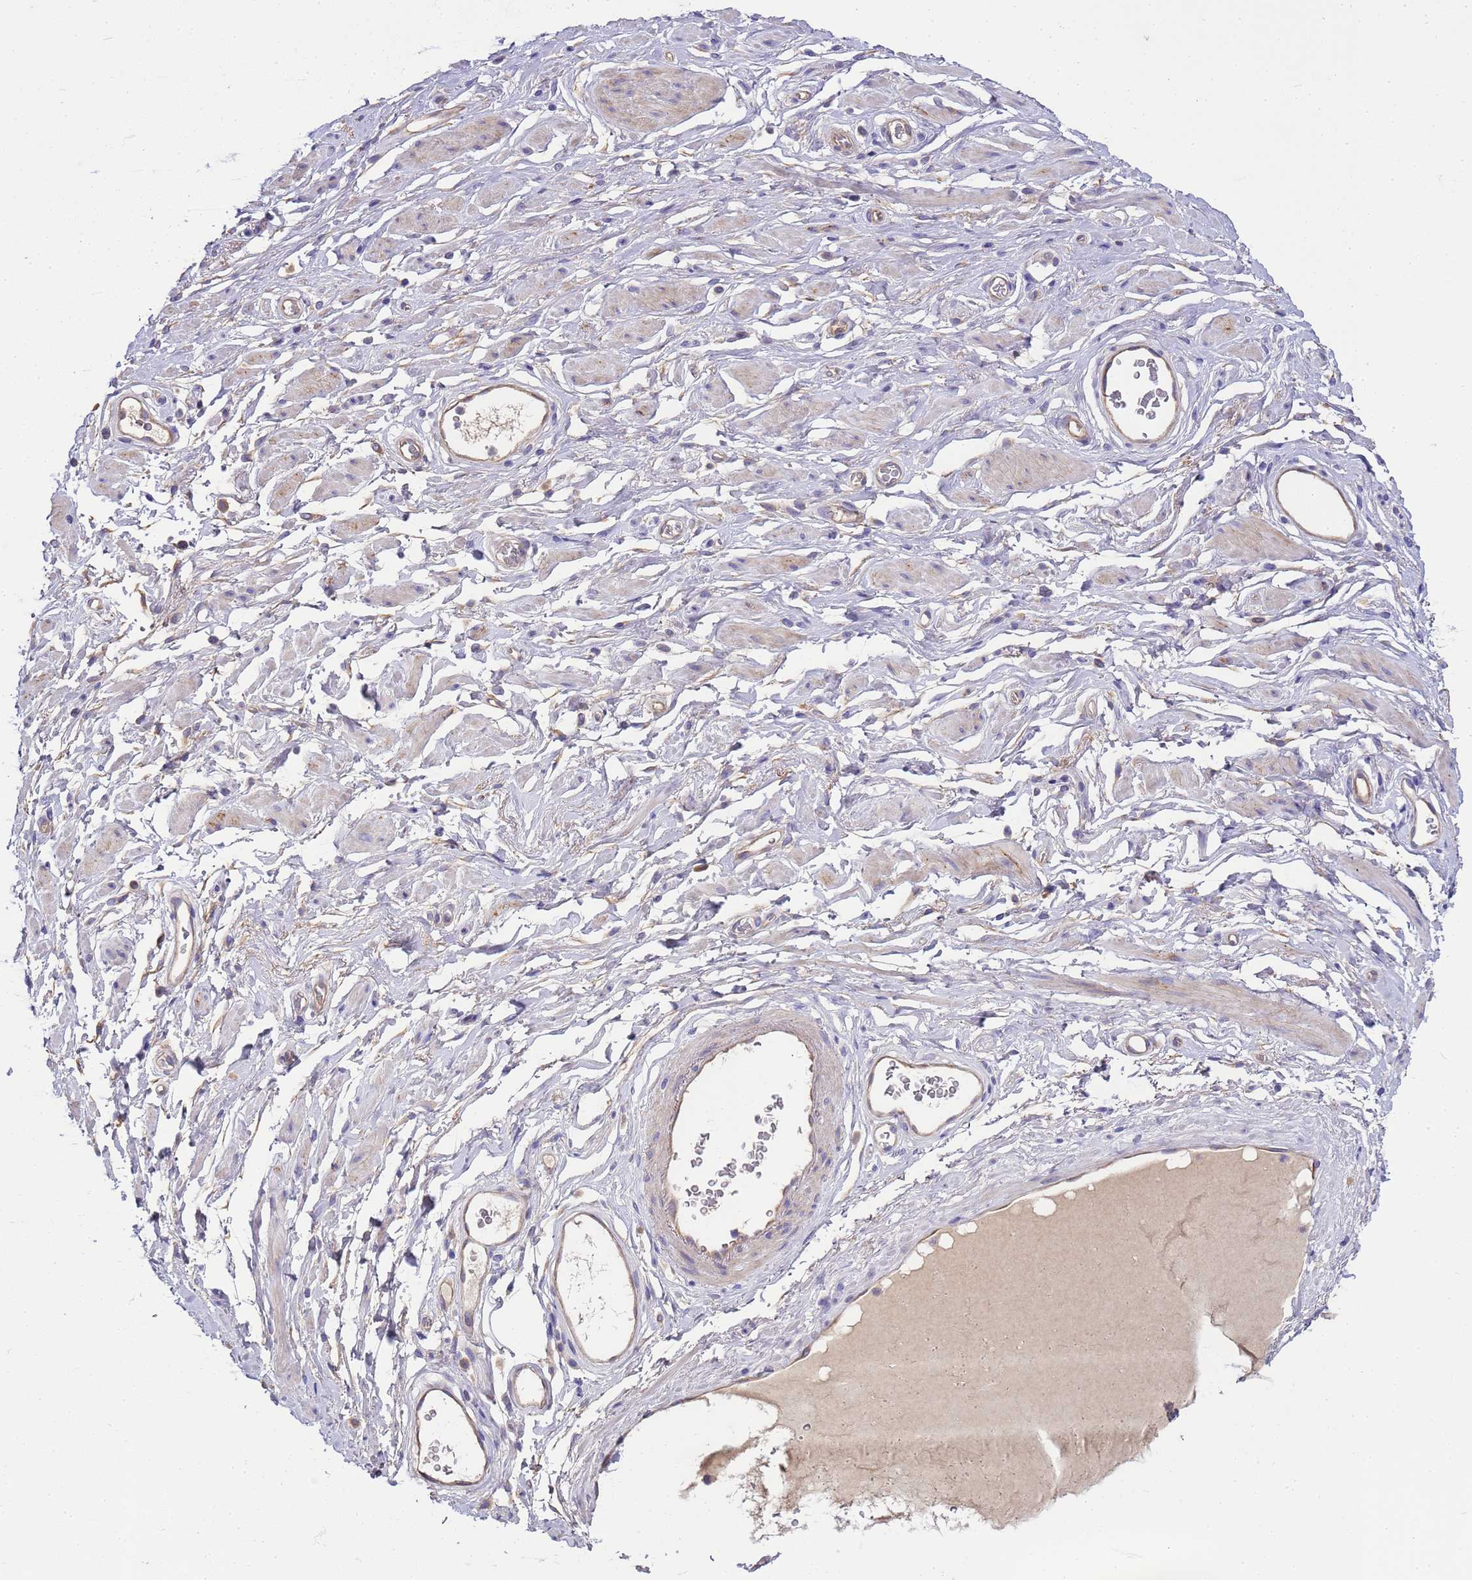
{"staining": {"intensity": "negative", "quantity": "none", "location": "none"}, "tissue": "adipose tissue", "cell_type": "Adipocytes", "image_type": "normal", "snomed": [{"axis": "morphology", "description": "Normal tissue, NOS"}, {"axis": "morphology", "description": "Adenocarcinoma, NOS"}, {"axis": "topography", "description": "Rectum"}, {"axis": "topography", "description": "Vagina"}, {"axis": "topography", "description": "Peripheral nerve tissue"}], "caption": "The photomicrograph exhibits no staining of adipocytes in unremarkable adipose tissue. The staining was performed using DAB (3,3'-diaminobenzidine) to visualize the protein expression in brown, while the nuclei were stained in blue with hematoxylin (Magnification: 20x).", "gene": "RIPPLY2", "patient": {"sex": "female", "age": 71}}